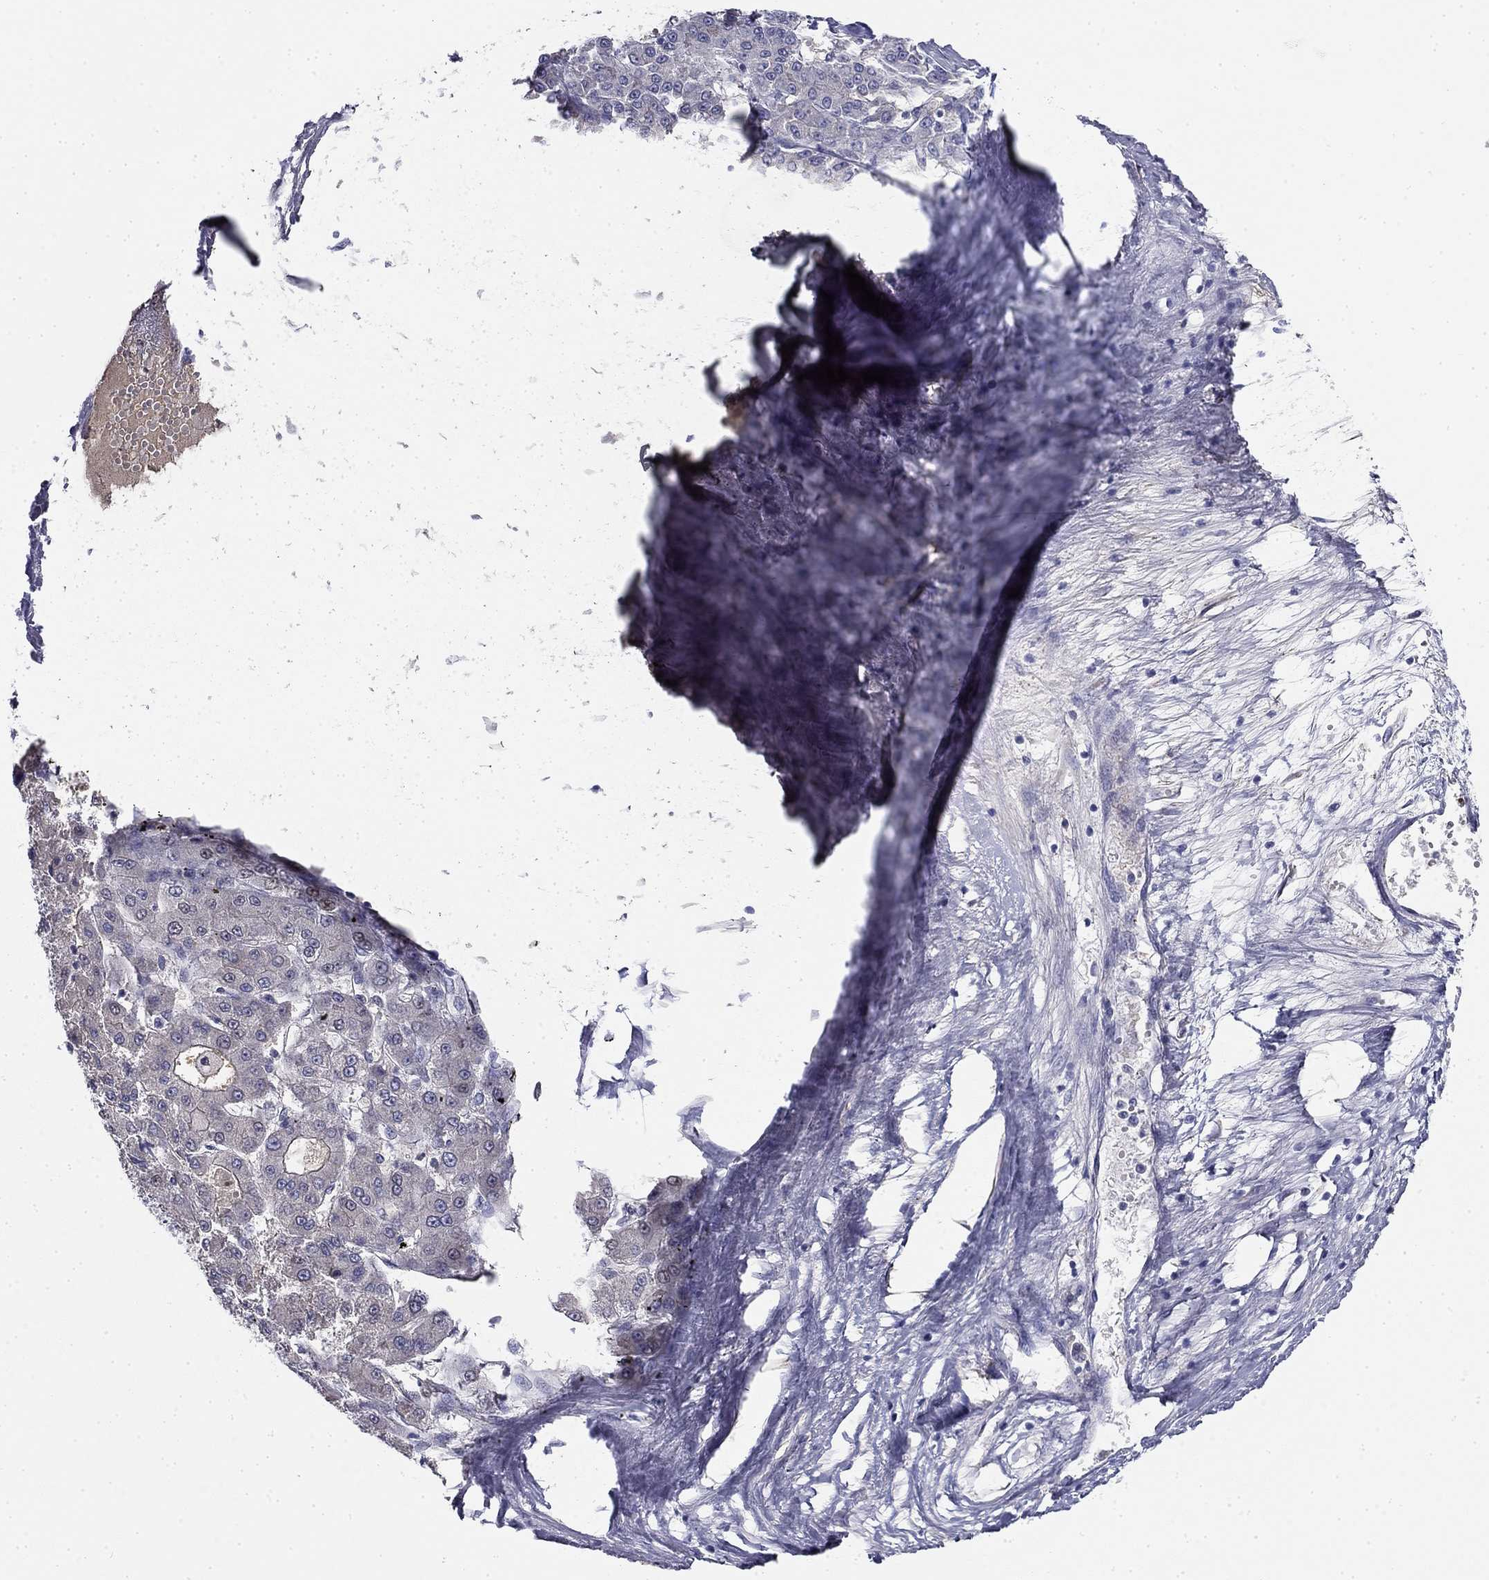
{"staining": {"intensity": "negative", "quantity": "none", "location": "none"}, "tissue": "liver cancer", "cell_type": "Tumor cells", "image_type": "cancer", "snomed": [{"axis": "morphology", "description": "Carcinoma, Hepatocellular, NOS"}, {"axis": "topography", "description": "Liver"}], "caption": "Human liver cancer (hepatocellular carcinoma) stained for a protein using immunohistochemistry (IHC) displays no expression in tumor cells.", "gene": "CPLX4", "patient": {"sex": "male", "age": 70}}